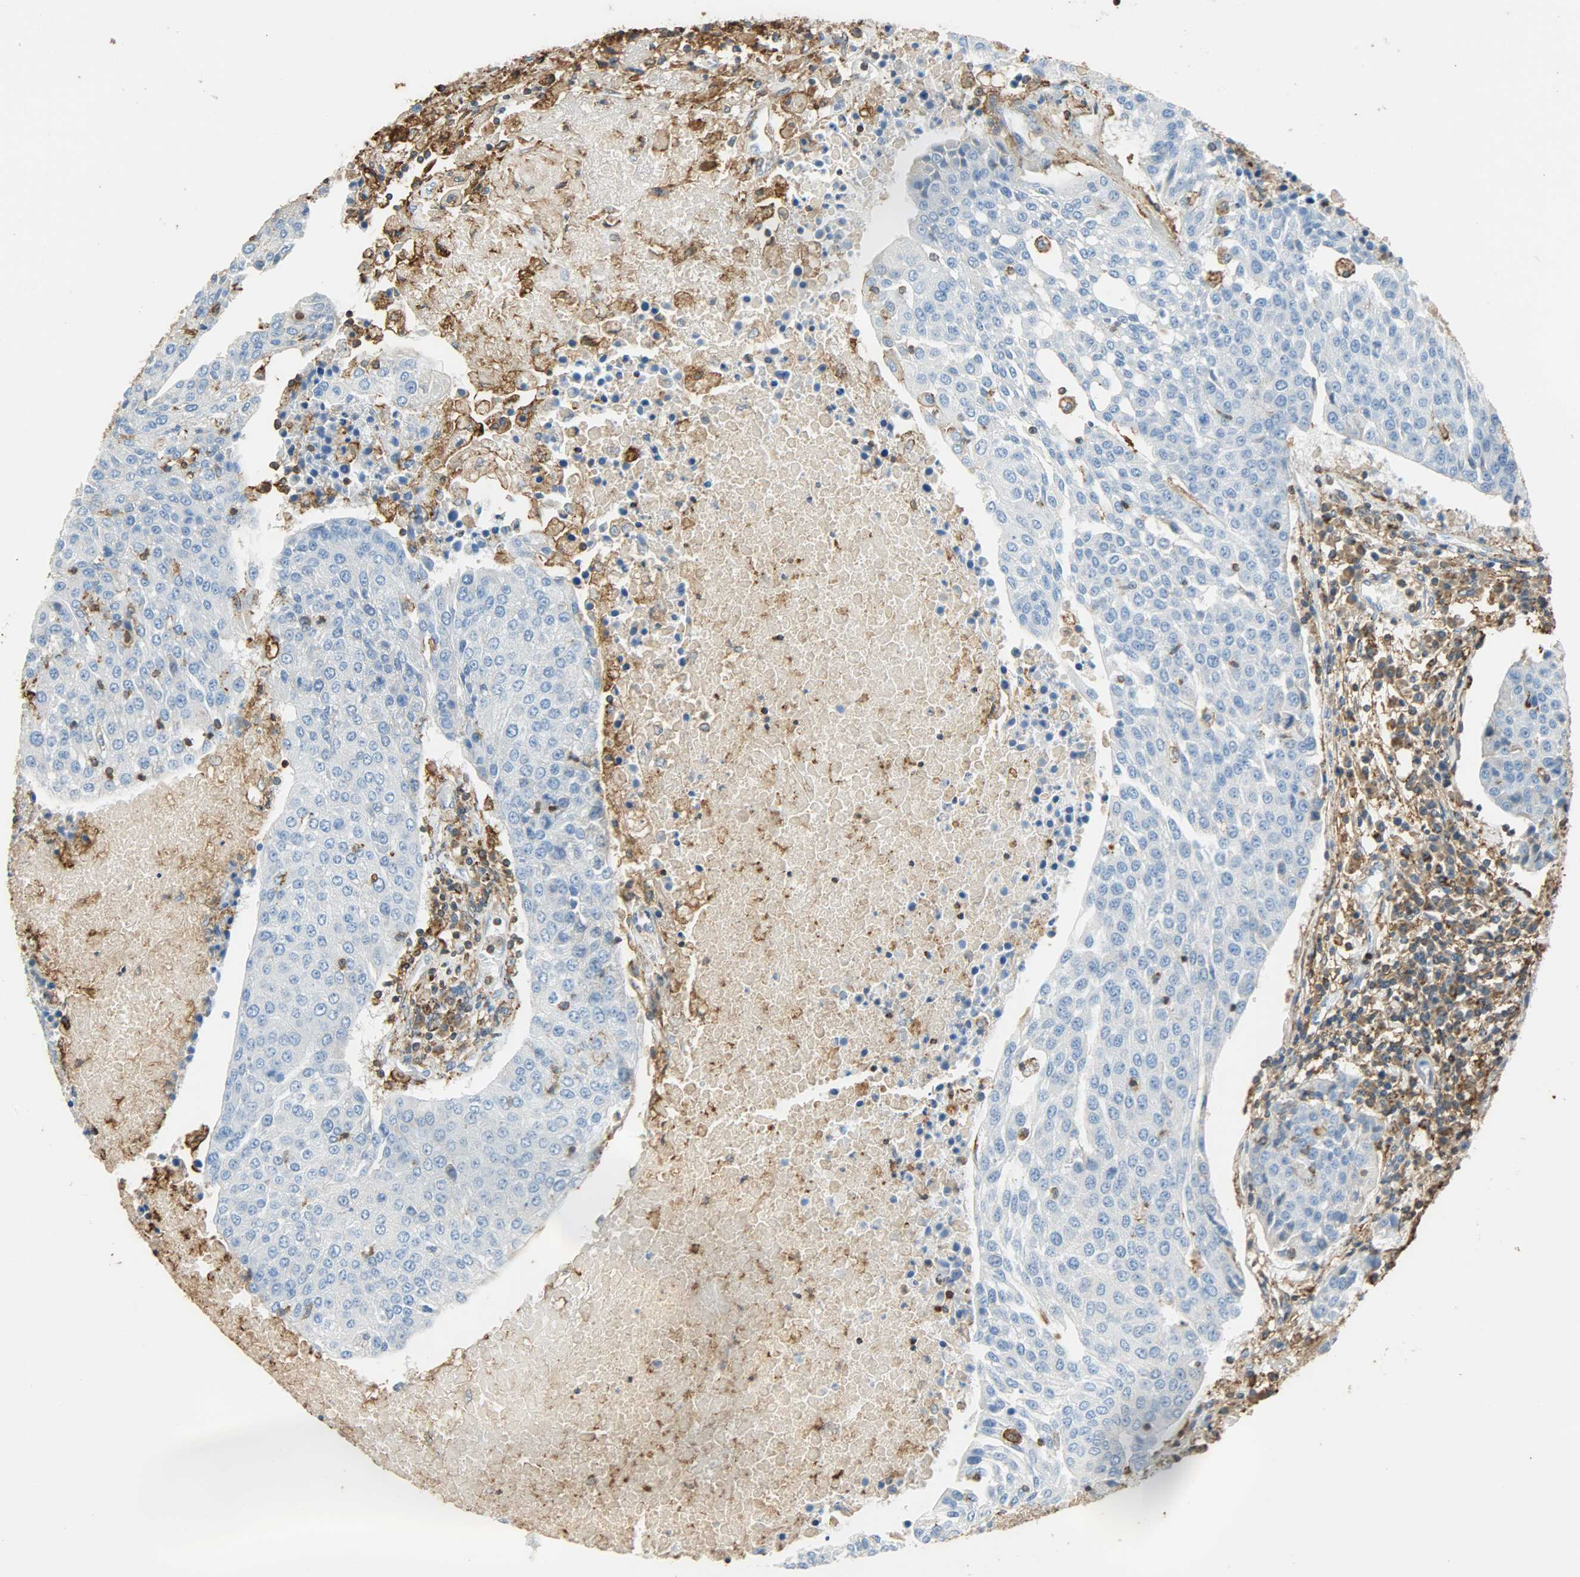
{"staining": {"intensity": "negative", "quantity": "none", "location": "none"}, "tissue": "urothelial cancer", "cell_type": "Tumor cells", "image_type": "cancer", "snomed": [{"axis": "morphology", "description": "Urothelial carcinoma, High grade"}, {"axis": "topography", "description": "Urinary bladder"}], "caption": "Photomicrograph shows no protein expression in tumor cells of urothelial carcinoma (high-grade) tissue.", "gene": "ANXA6", "patient": {"sex": "female", "age": 85}}